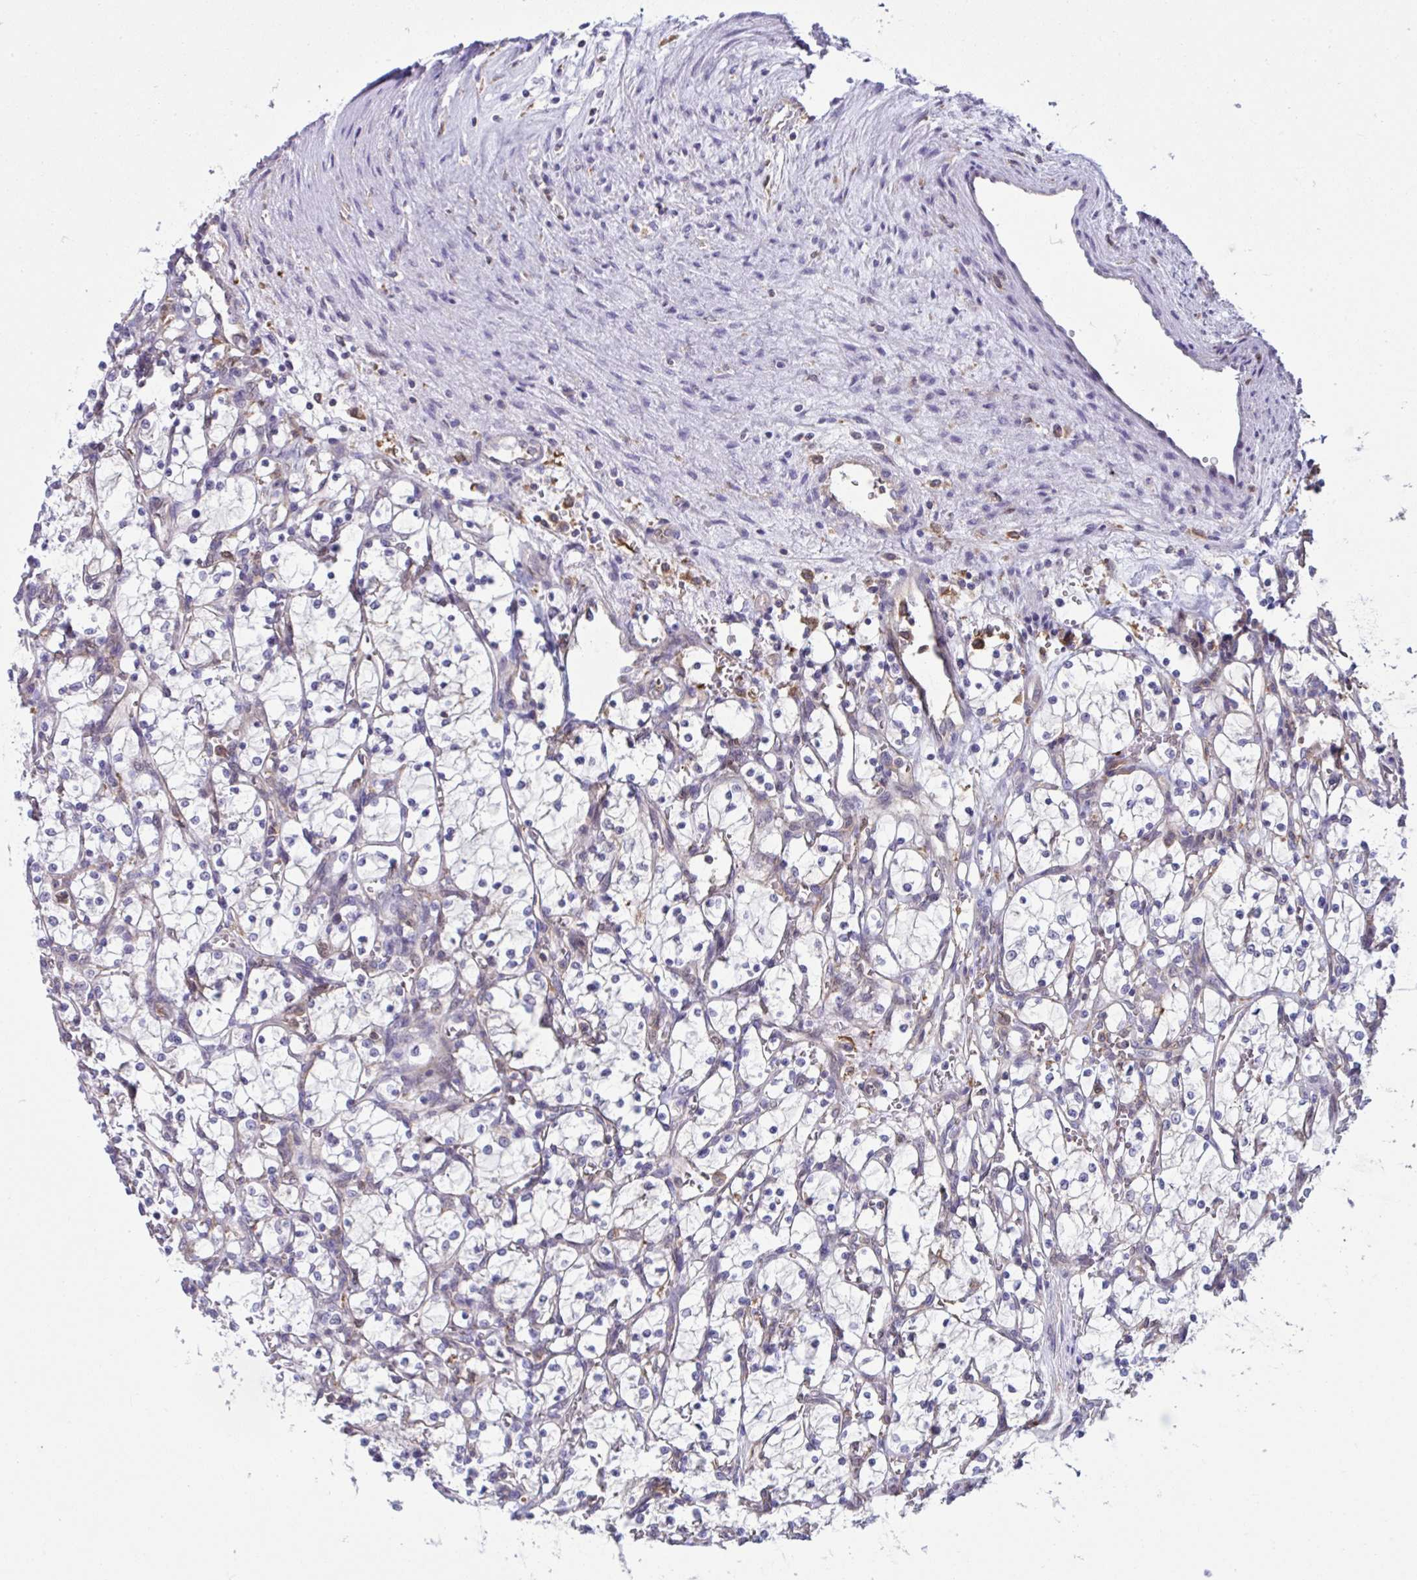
{"staining": {"intensity": "negative", "quantity": "none", "location": "none"}, "tissue": "renal cancer", "cell_type": "Tumor cells", "image_type": "cancer", "snomed": [{"axis": "morphology", "description": "Adenocarcinoma, NOS"}, {"axis": "topography", "description": "Kidney"}], "caption": "Tumor cells are negative for protein expression in human renal adenocarcinoma.", "gene": "ALDH16A1", "patient": {"sex": "female", "age": 69}}